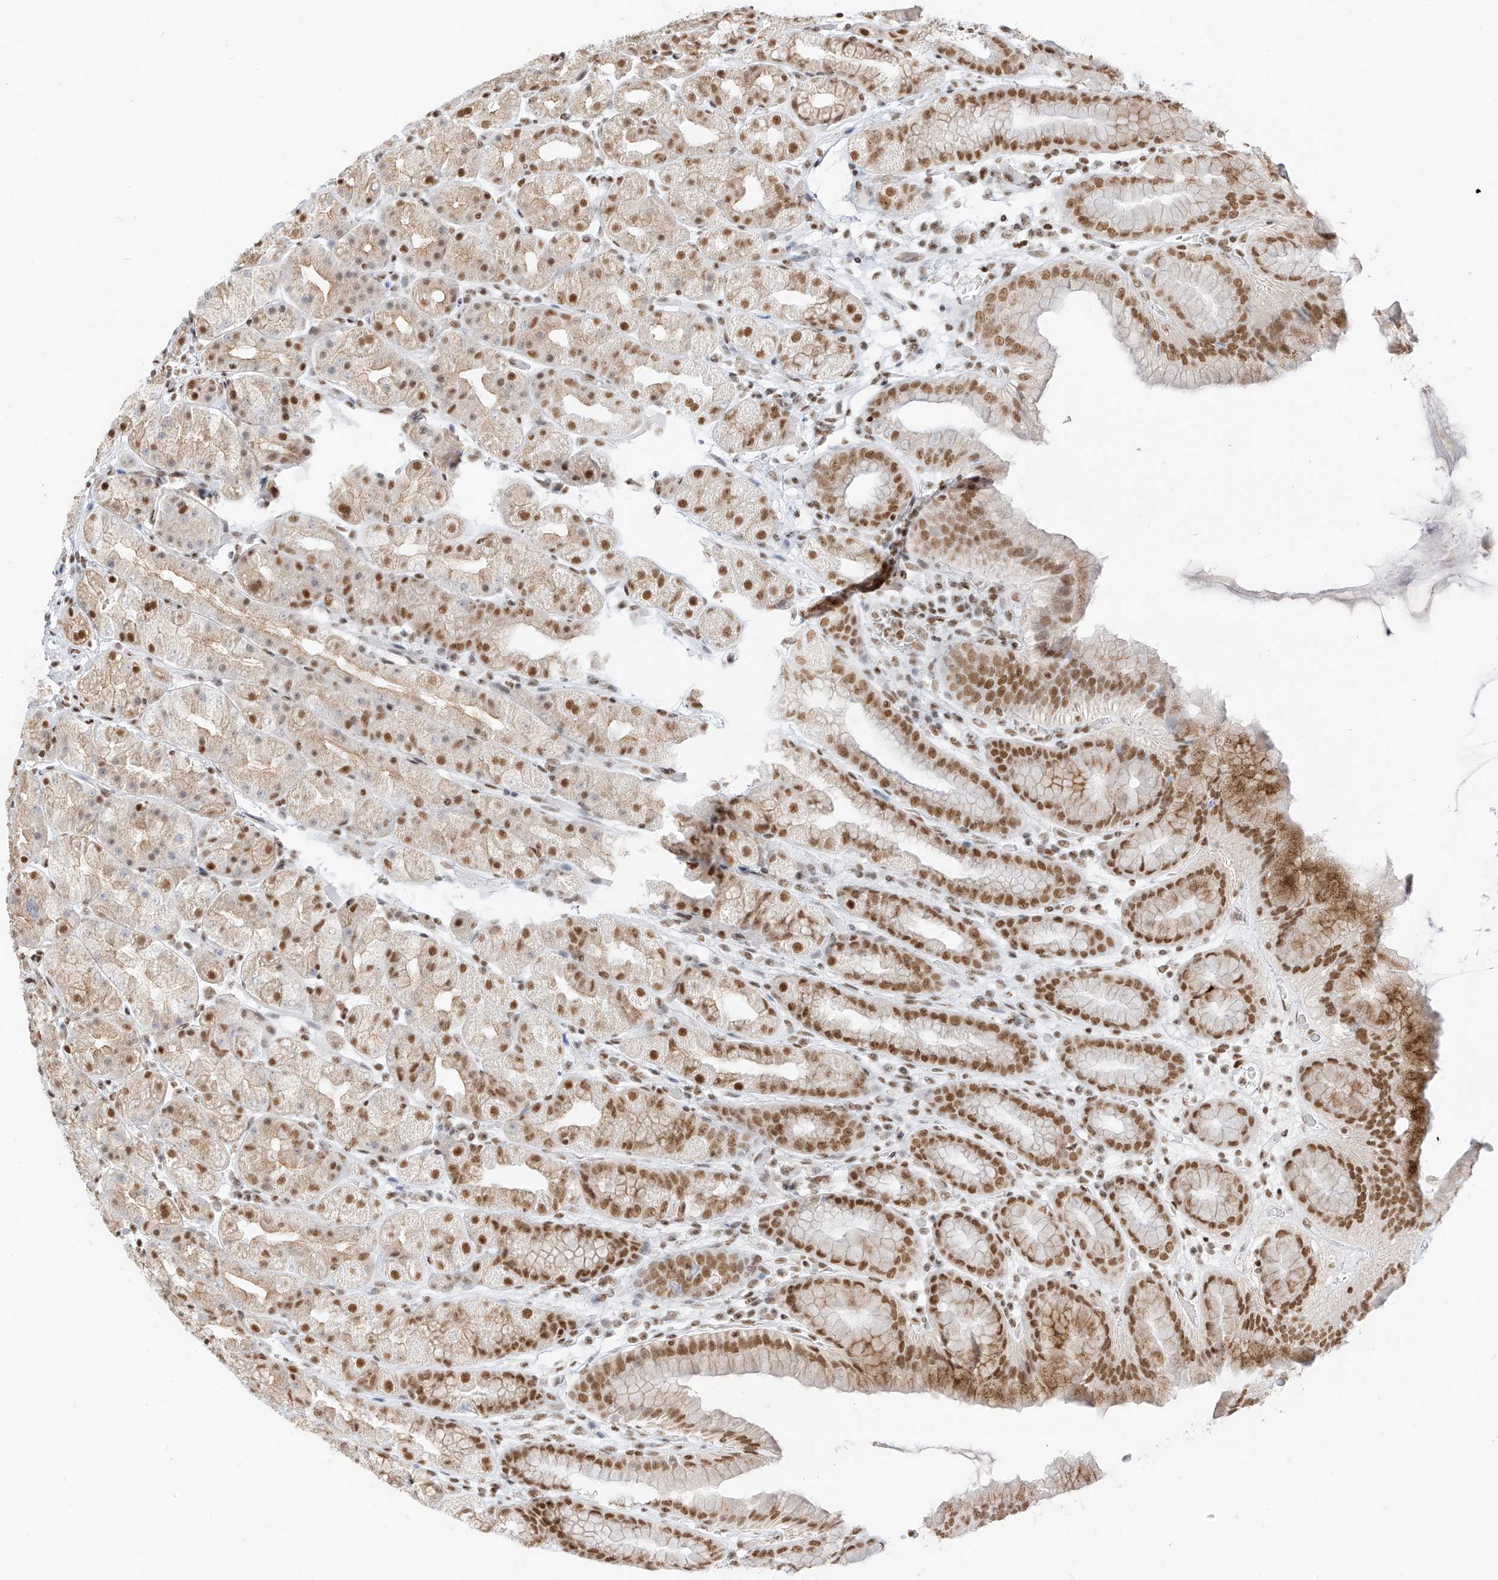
{"staining": {"intensity": "moderate", "quantity": "25%-75%", "location": "nuclear"}, "tissue": "stomach", "cell_type": "Glandular cells", "image_type": "normal", "snomed": [{"axis": "morphology", "description": "Normal tissue, NOS"}, {"axis": "topography", "description": "Stomach, upper"}], "caption": "Normal stomach exhibits moderate nuclear staining in approximately 25%-75% of glandular cells, visualized by immunohistochemistry. Nuclei are stained in blue.", "gene": "SMARCA2", "patient": {"sex": "male", "age": 68}}